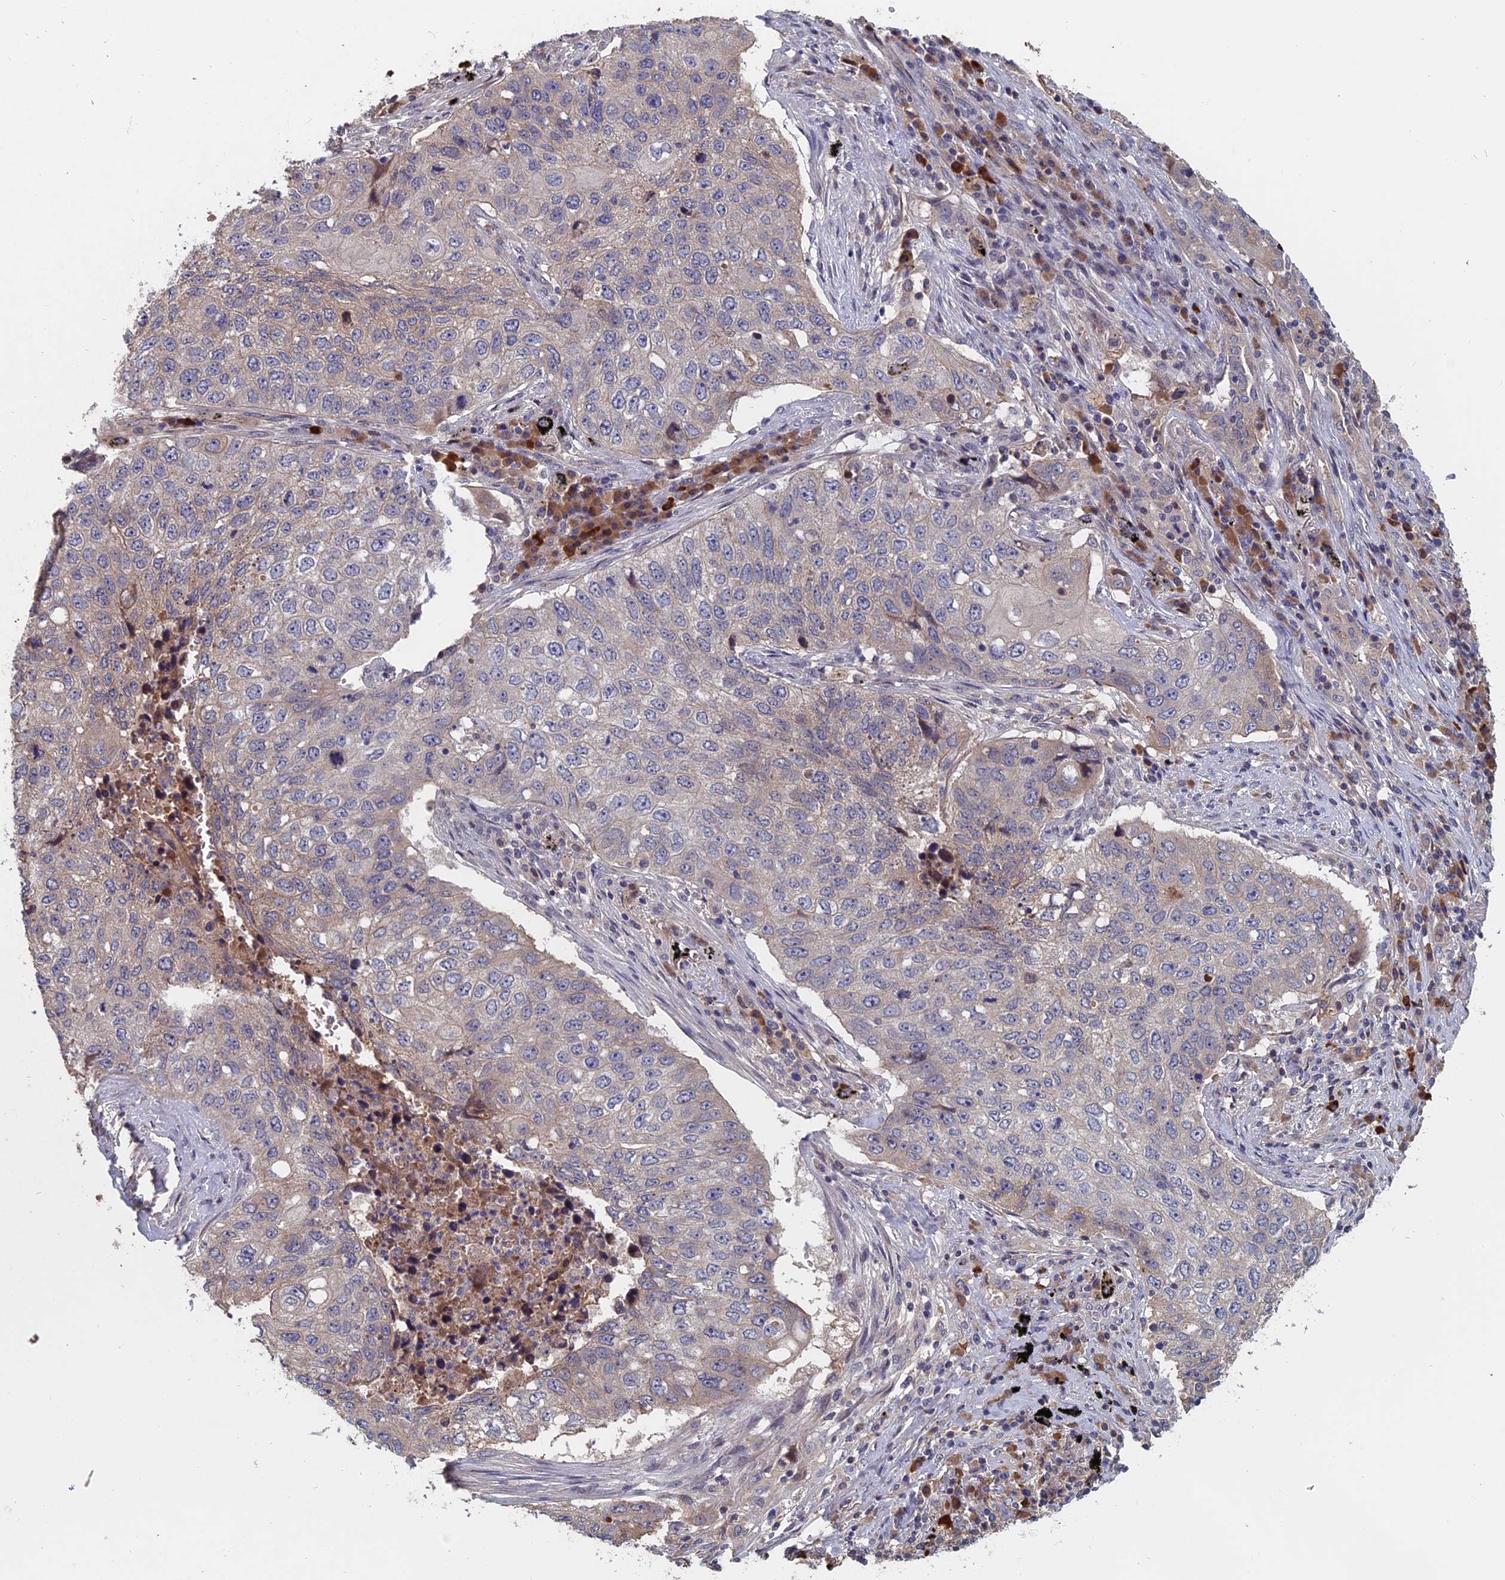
{"staining": {"intensity": "negative", "quantity": "none", "location": "none"}, "tissue": "lung cancer", "cell_type": "Tumor cells", "image_type": "cancer", "snomed": [{"axis": "morphology", "description": "Squamous cell carcinoma, NOS"}, {"axis": "topography", "description": "Lung"}], "caption": "This image is of lung squamous cell carcinoma stained with immunohistochemistry (IHC) to label a protein in brown with the nuclei are counter-stained blue. There is no positivity in tumor cells.", "gene": "SLC33A1", "patient": {"sex": "female", "age": 63}}